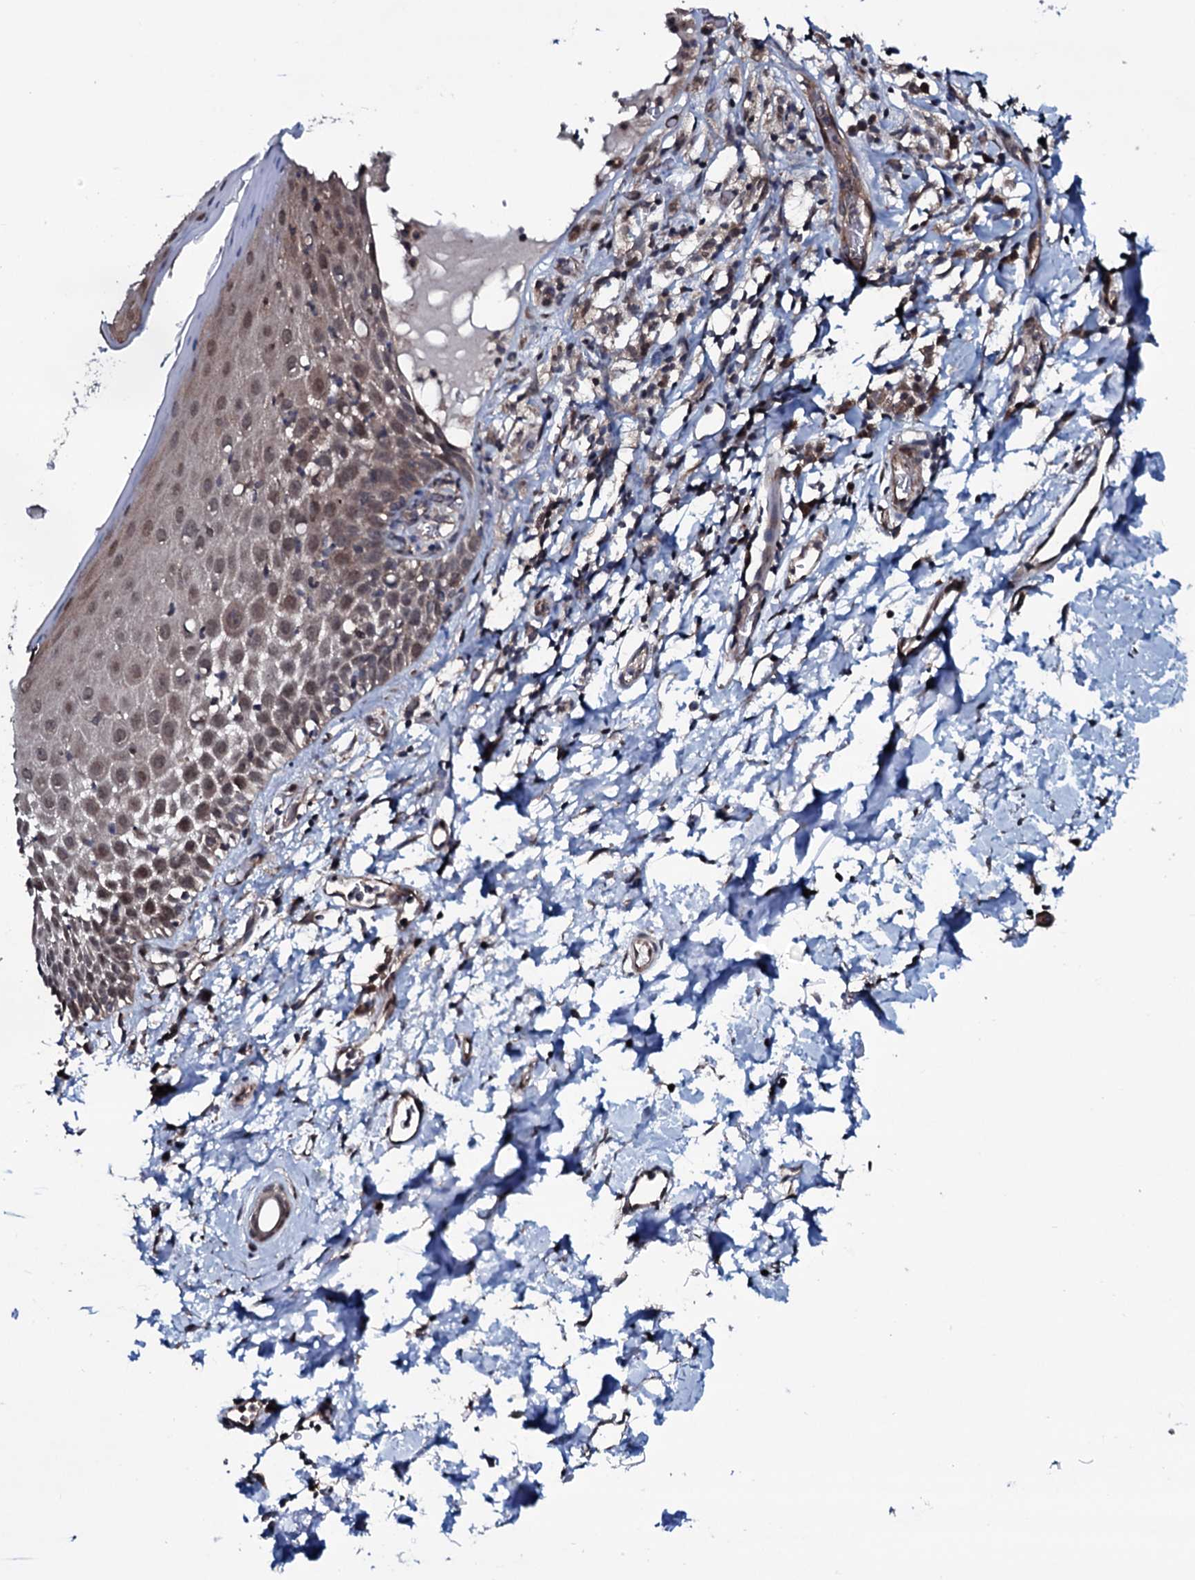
{"staining": {"intensity": "moderate", "quantity": "<25%", "location": "cytoplasmic/membranous,nuclear"}, "tissue": "skin", "cell_type": "Epidermal cells", "image_type": "normal", "snomed": [{"axis": "morphology", "description": "Normal tissue, NOS"}, {"axis": "topography", "description": "Vulva"}], "caption": "The image demonstrates staining of normal skin, revealing moderate cytoplasmic/membranous,nuclear protein expression (brown color) within epidermal cells.", "gene": "OGFOD2", "patient": {"sex": "female", "age": 68}}